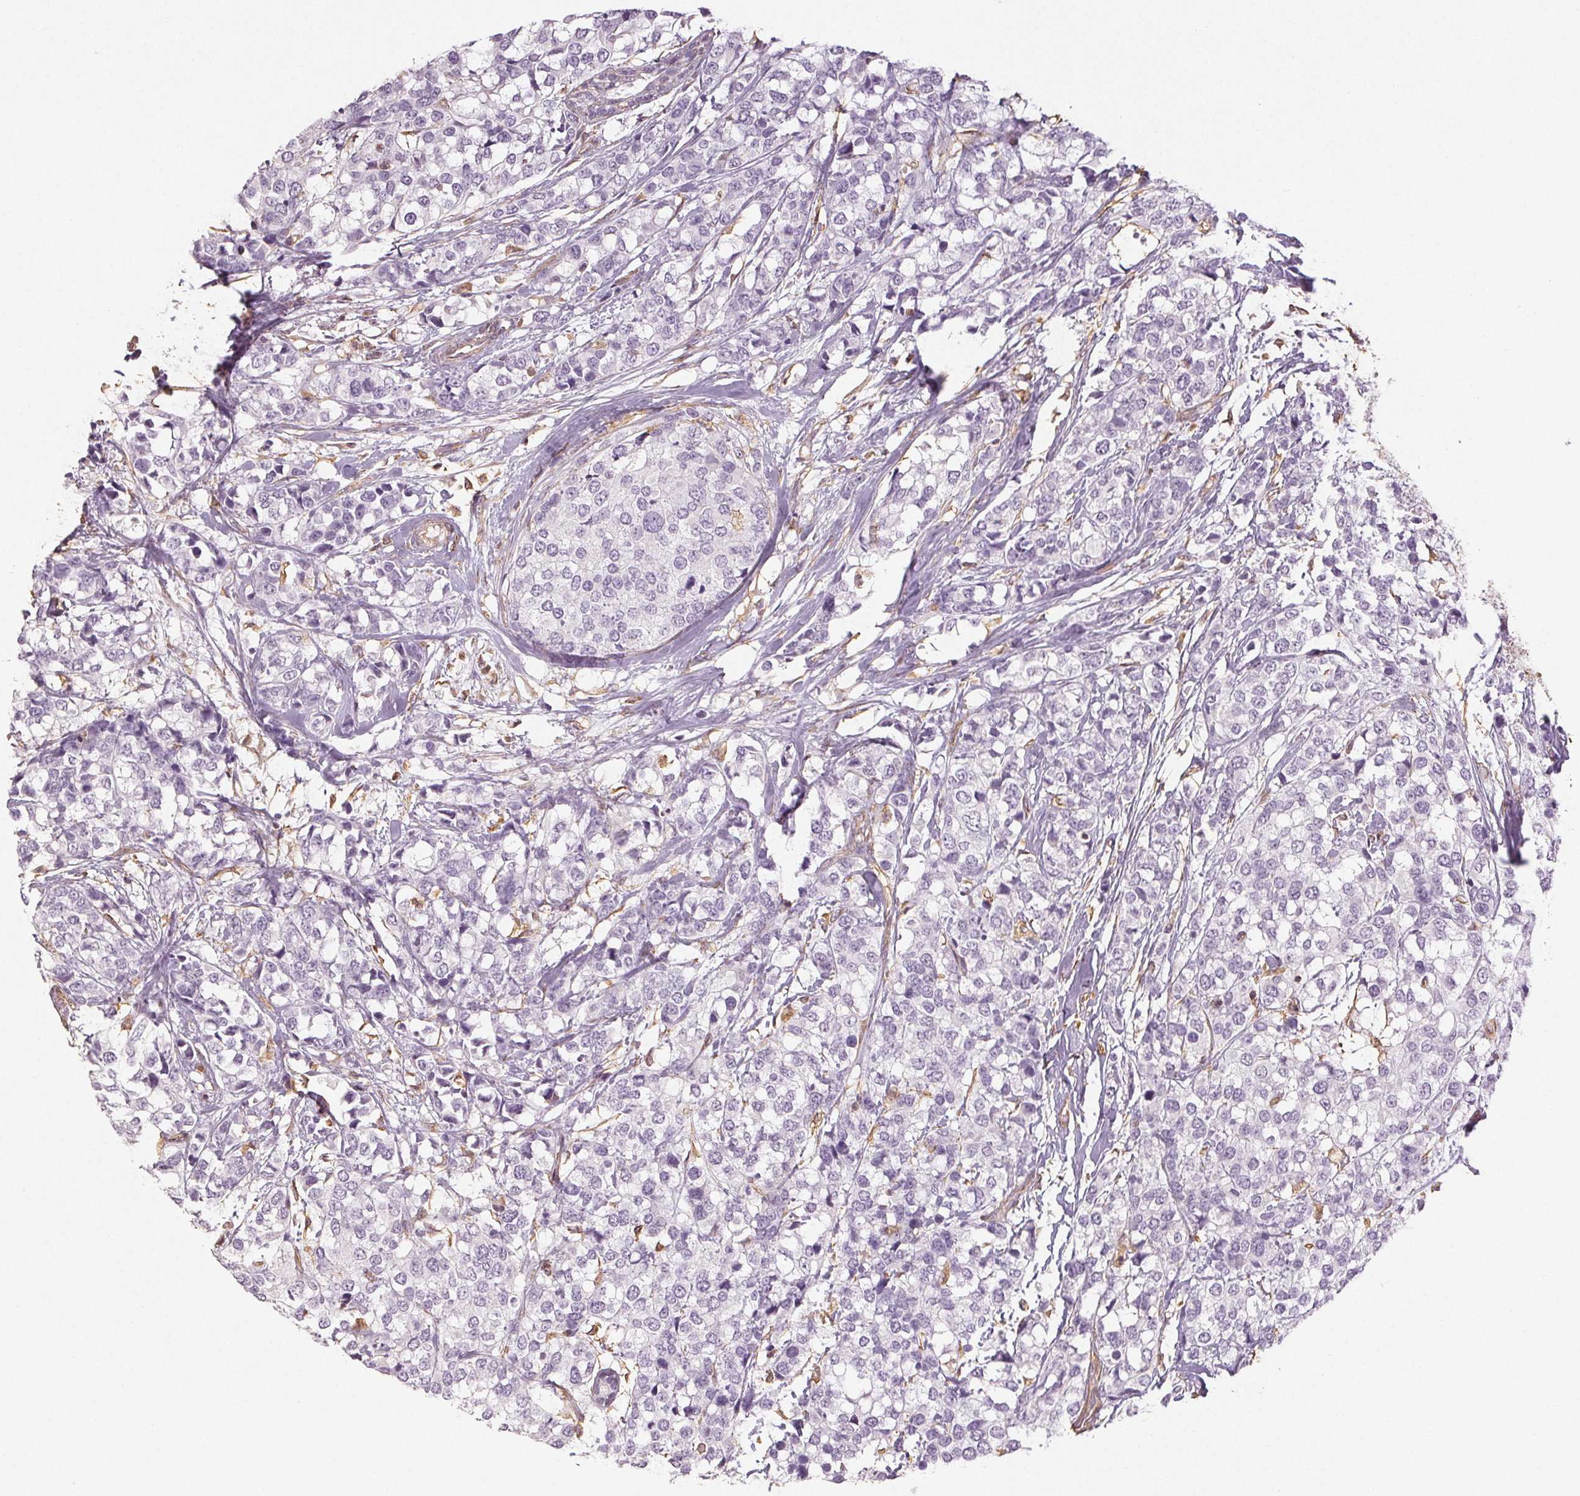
{"staining": {"intensity": "negative", "quantity": "none", "location": "none"}, "tissue": "breast cancer", "cell_type": "Tumor cells", "image_type": "cancer", "snomed": [{"axis": "morphology", "description": "Lobular carcinoma"}, {"axis": "topography", "description": "Breast"}], "caption": "IHC photomicrograph of neoplastic tissue: breast cancer (lobular carcinoma) stained with DAB (3,3'-diaminobenzidine) demonstrates no significant protein staining in tumor cells.", "gene": "COL7A1", "patient": {"sex": "female", "age": 59}}